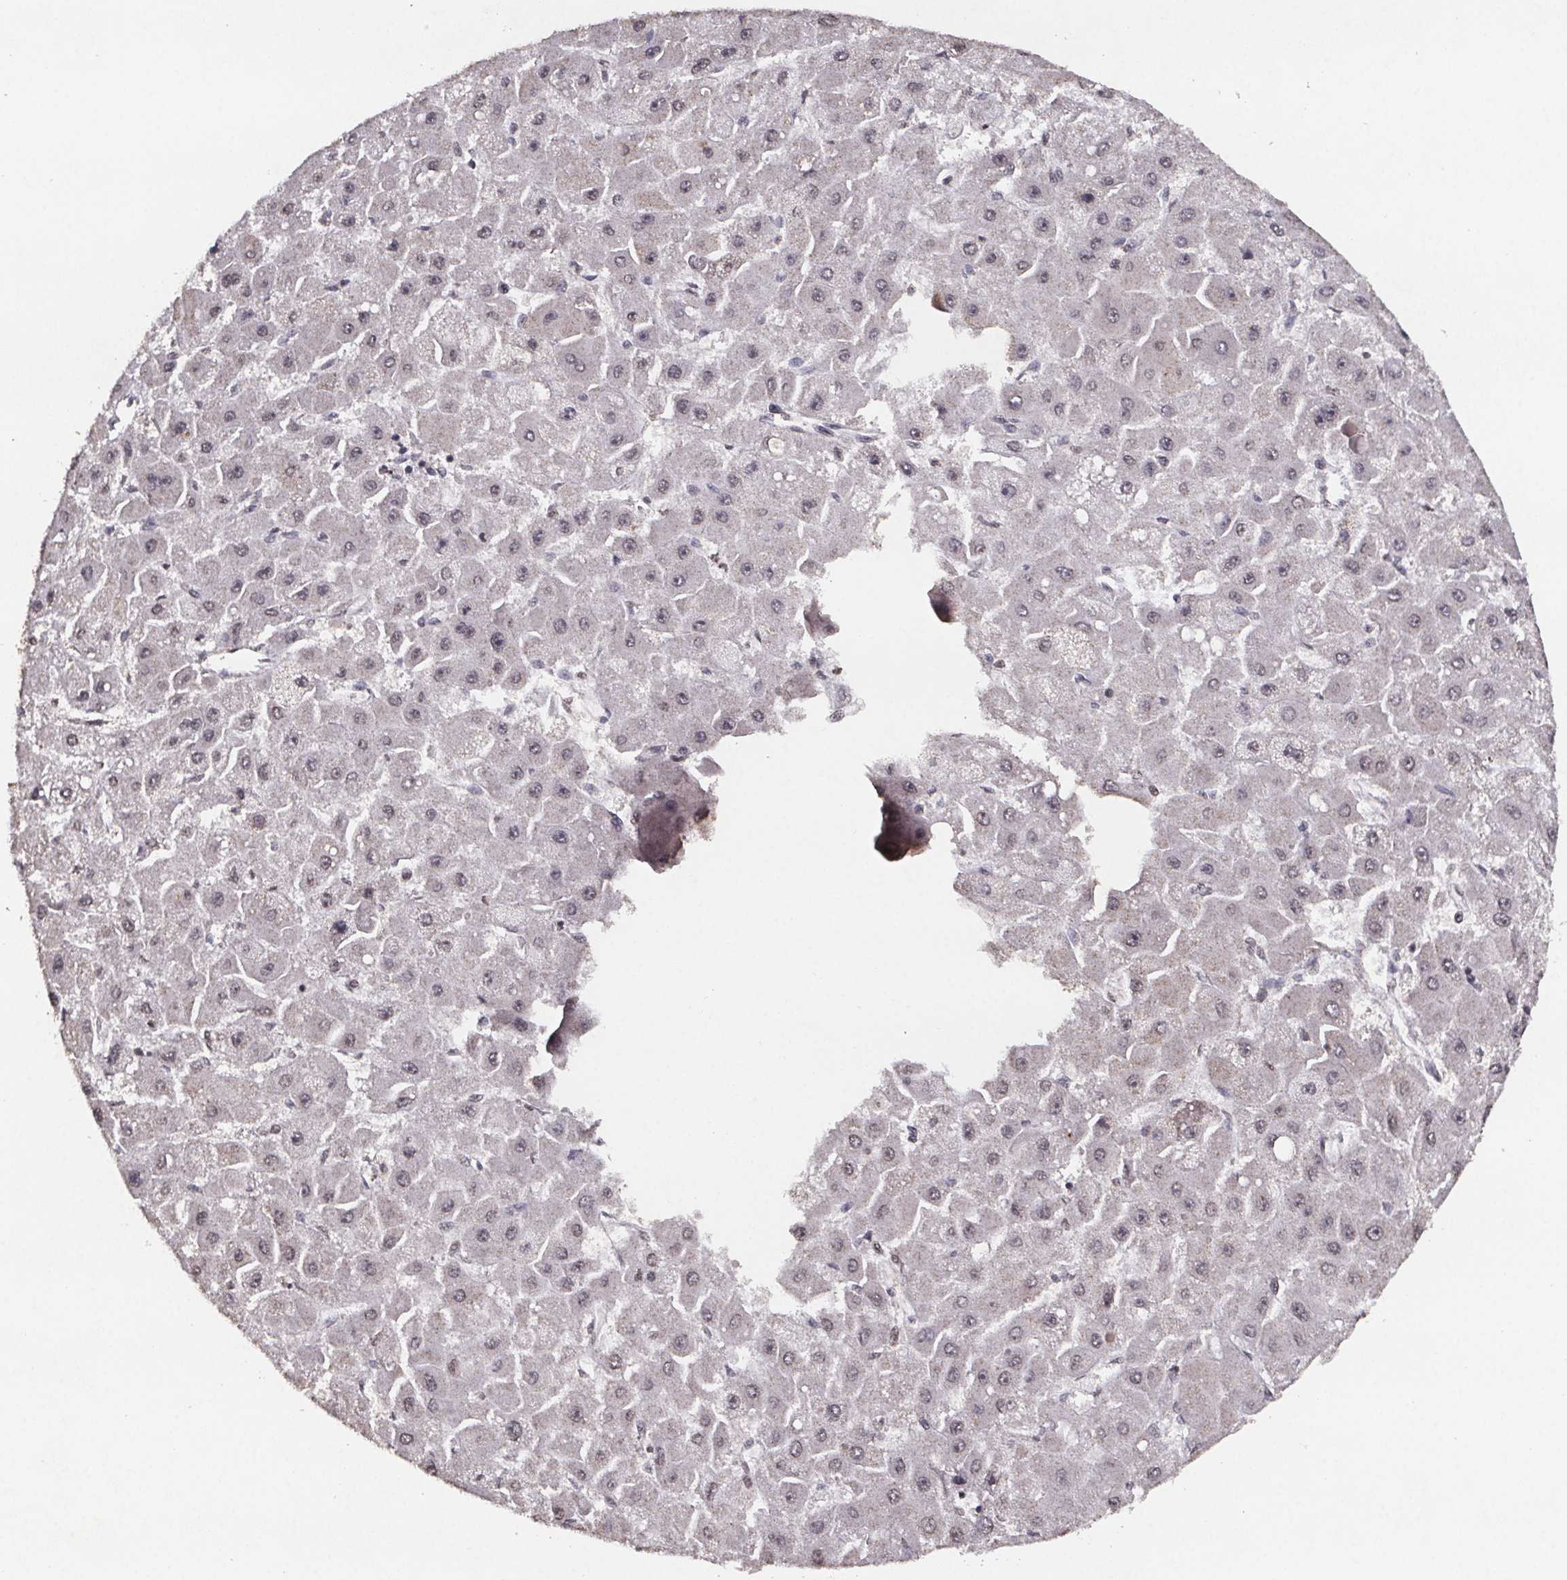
{"staining": {"intensity": "negative", "quantity": "none", "location": "none"}, "tissue": "liver cancer", "cell_type": "Tumor cells", "image_type": "cancer", "snomed": [{"axis": "morphology", "description": "Carcinoma, Hepatocellular, NOS"}, {"axis": "topography", "description": "Liver"}], "caption": "The immunohistochemistry (IHC) photomicrograph has no significant expression in tumor cells of liver hepatocellular carcinoma tissue.", "gene": "PALLD", "patient": {"sex": "female", "age": 25}}